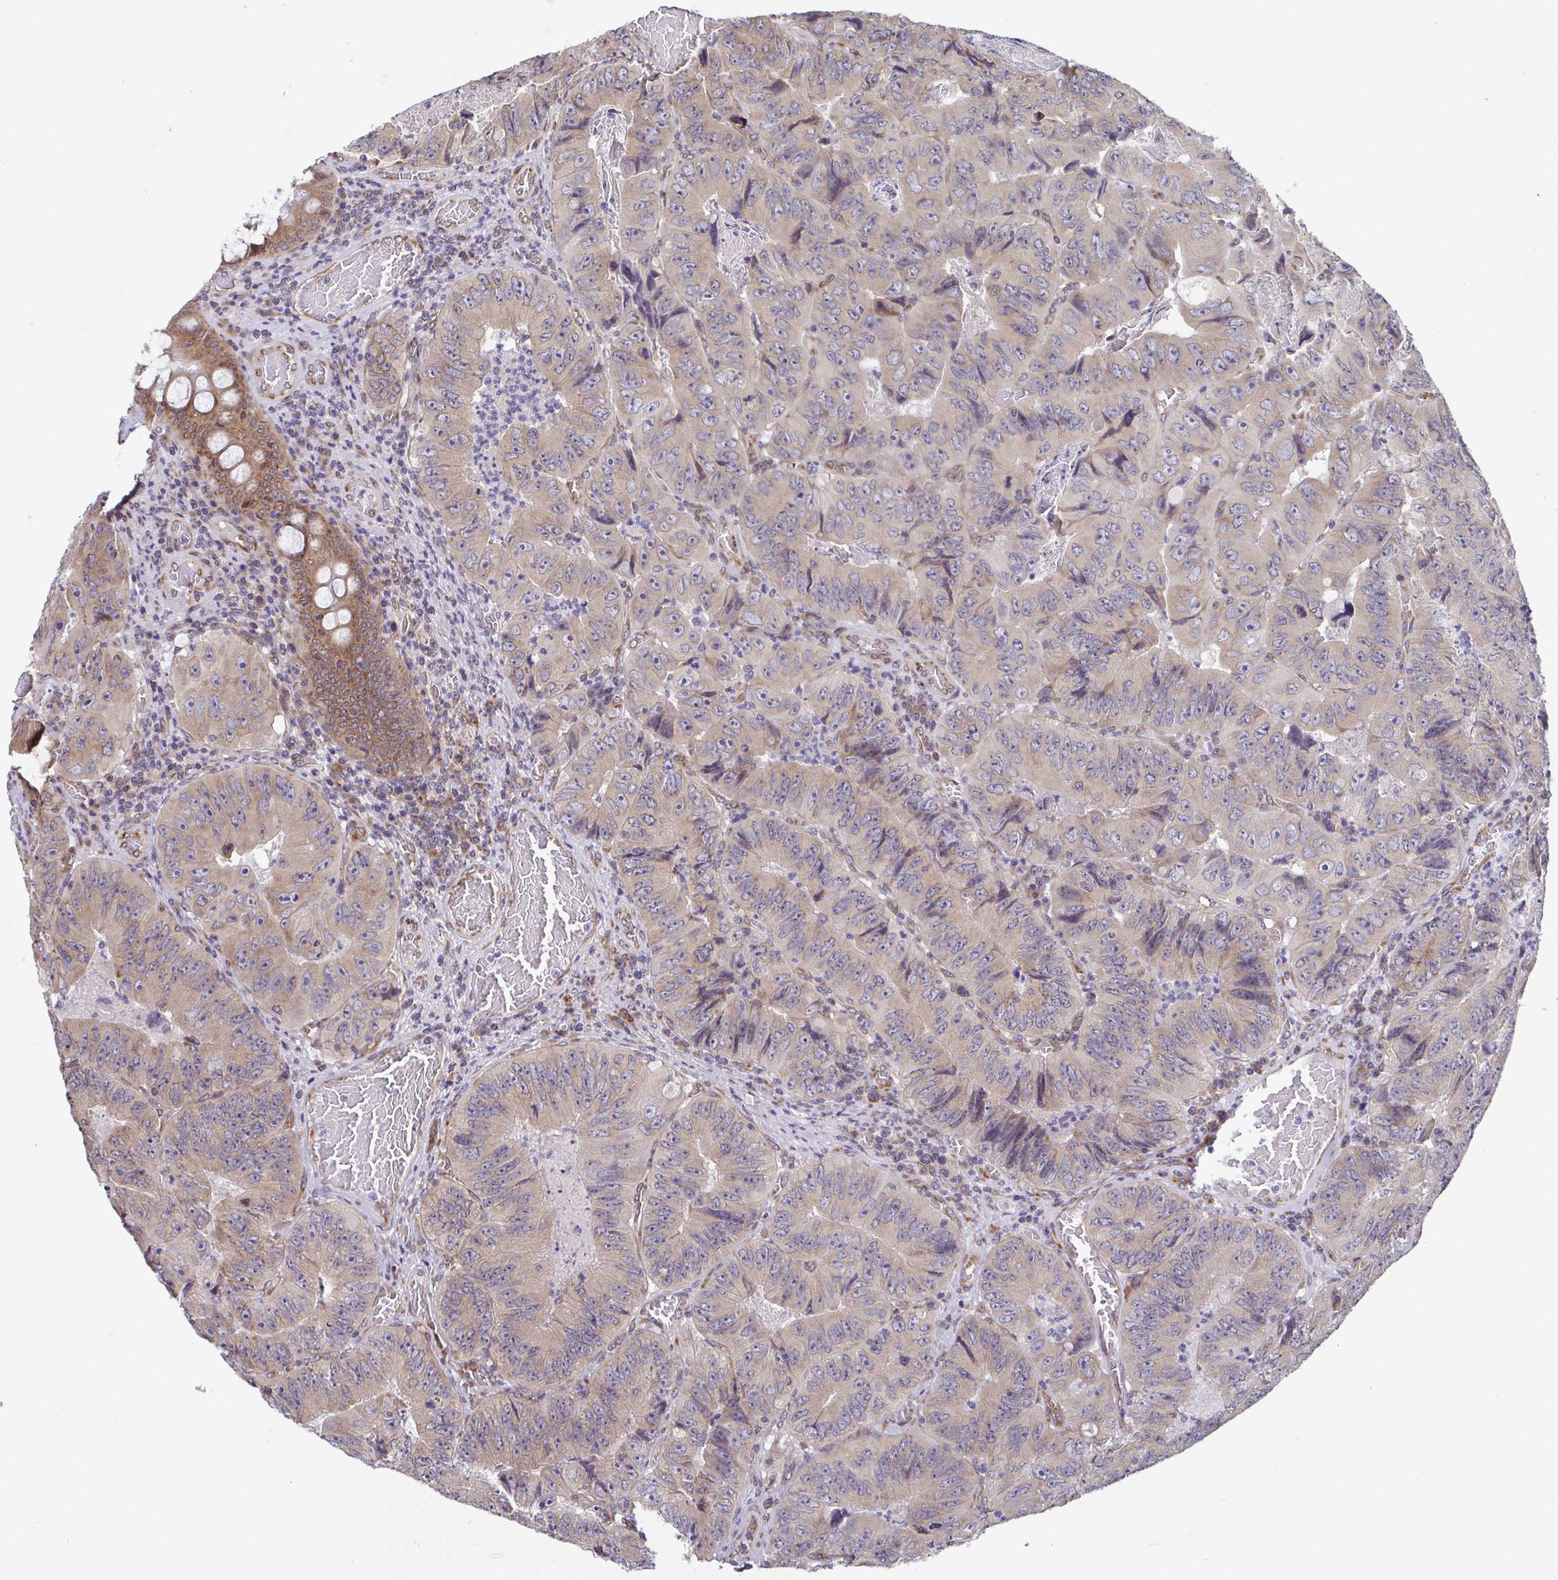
{"staining": {"intensity": "weak", "quantity": ">75%", "location": "cytoplasmic/membranous"}, "tissue": "colorectal cancer", "cell_type": "Tumor cells", "image_type": "cancer", "snomed": [{"axis": "morphology", "description": "Adenocarcinoma, NOS"}, {"axis": "topography", "description": "Colon"}], "caption": "Colorectal cancer stained with immunohistochemistry (IHC) shows weak cytoplasmic/membranous expression in approximately >75% of tumor cells.", "gene": "ATP5MJ", "patient": {"sex": "female", "age": 84}}